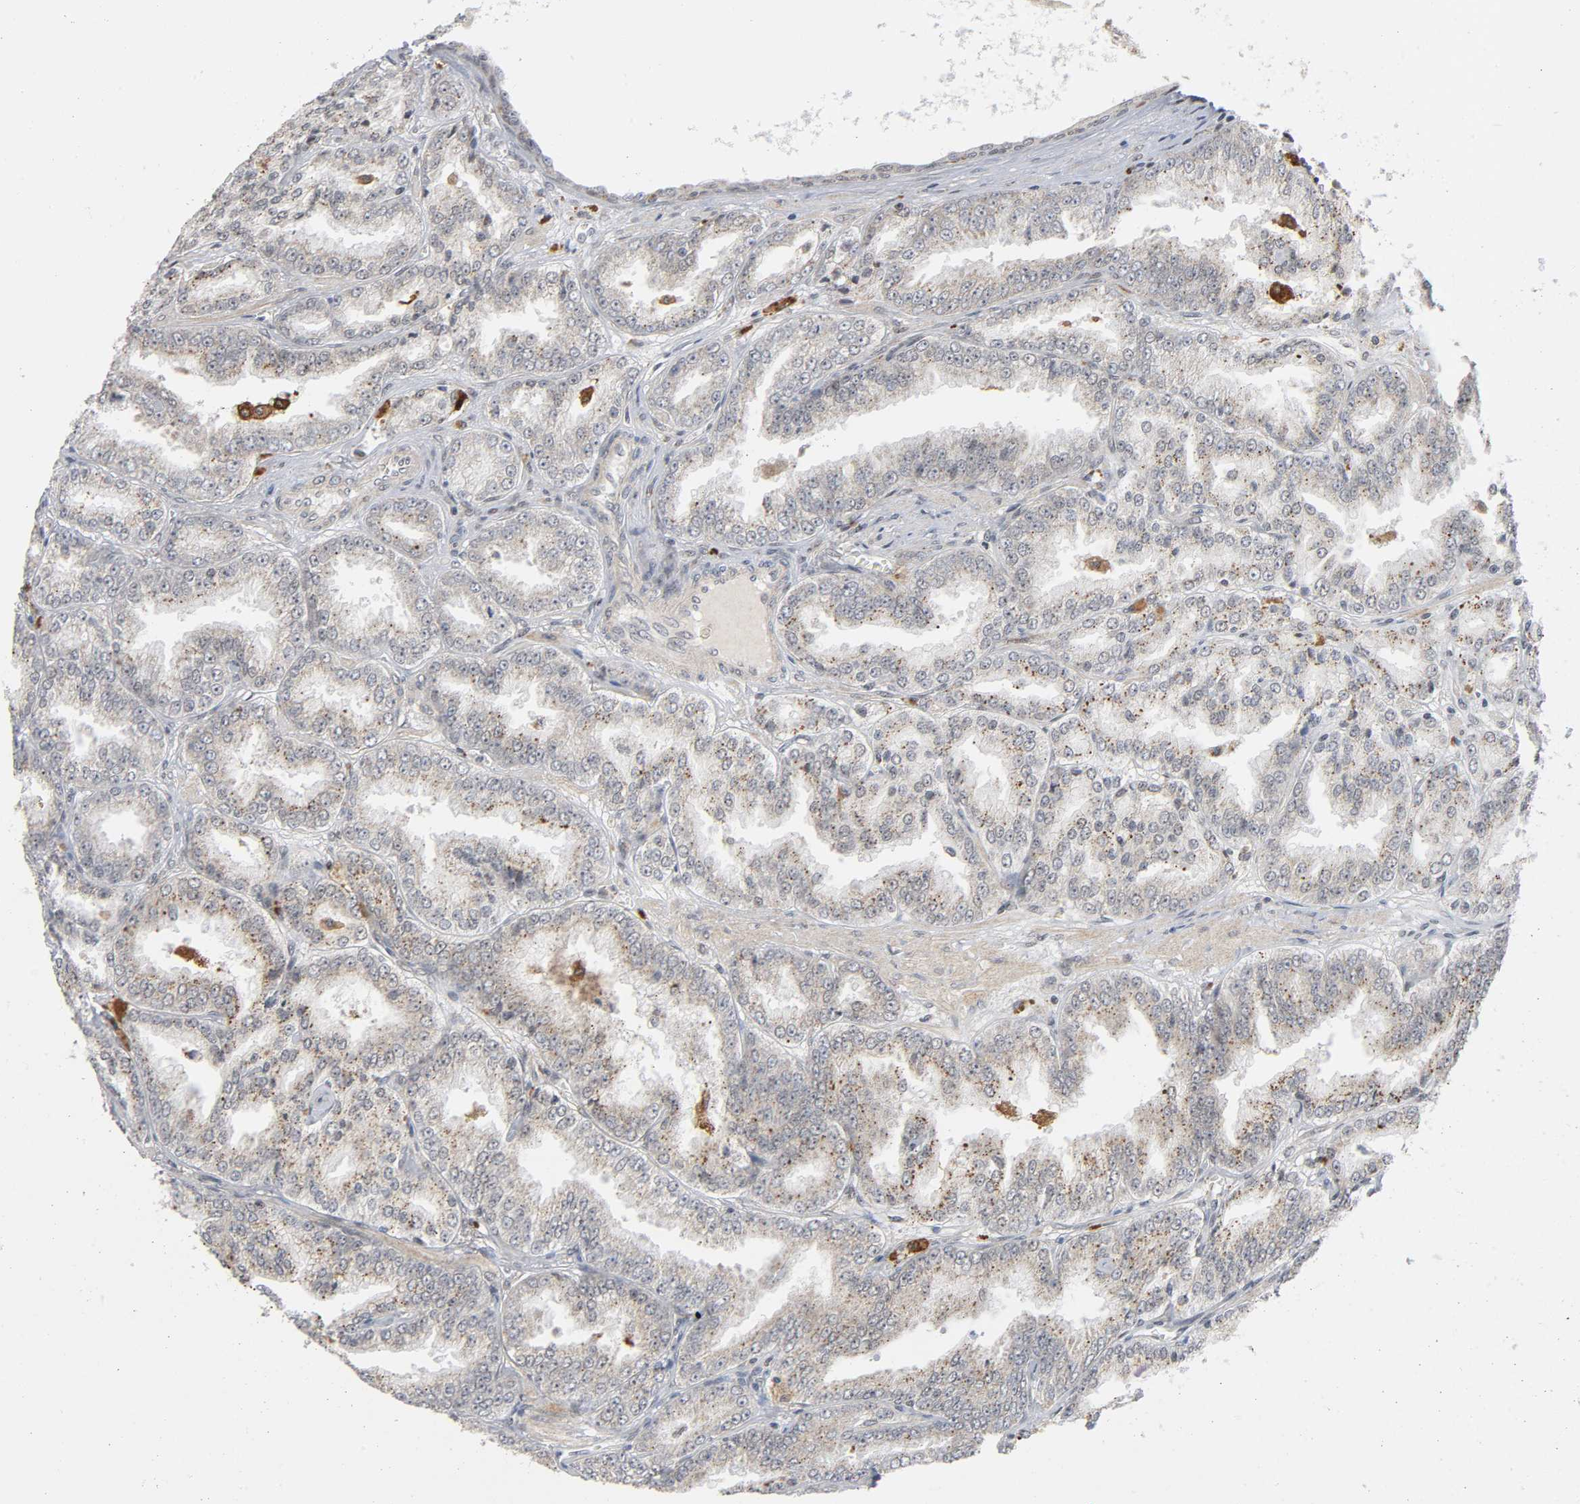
{"staining": {"intensity": "weak", "quantity": "25%-75%", "location": "cytoplasmic/membranous"}, "tissue": "prostate cancer", "cell_type": "Tumor cells", "image_type": "cancer", "snomed": [{"axis": "morphology", "description": "Adenocarcinoma, High grade"}, {"axis": "topography", "description": "Prostate"}], "caption": "This histopathology image shows immunohistochemistry staining of adenocarcinoma (high-grade) (prostate), with low weak cytoplasmic/membranous staining in approximately 25%-75% of tumor cells.", "gene": "KAT2B", "patient": {"sex": "male", "age": 61}}